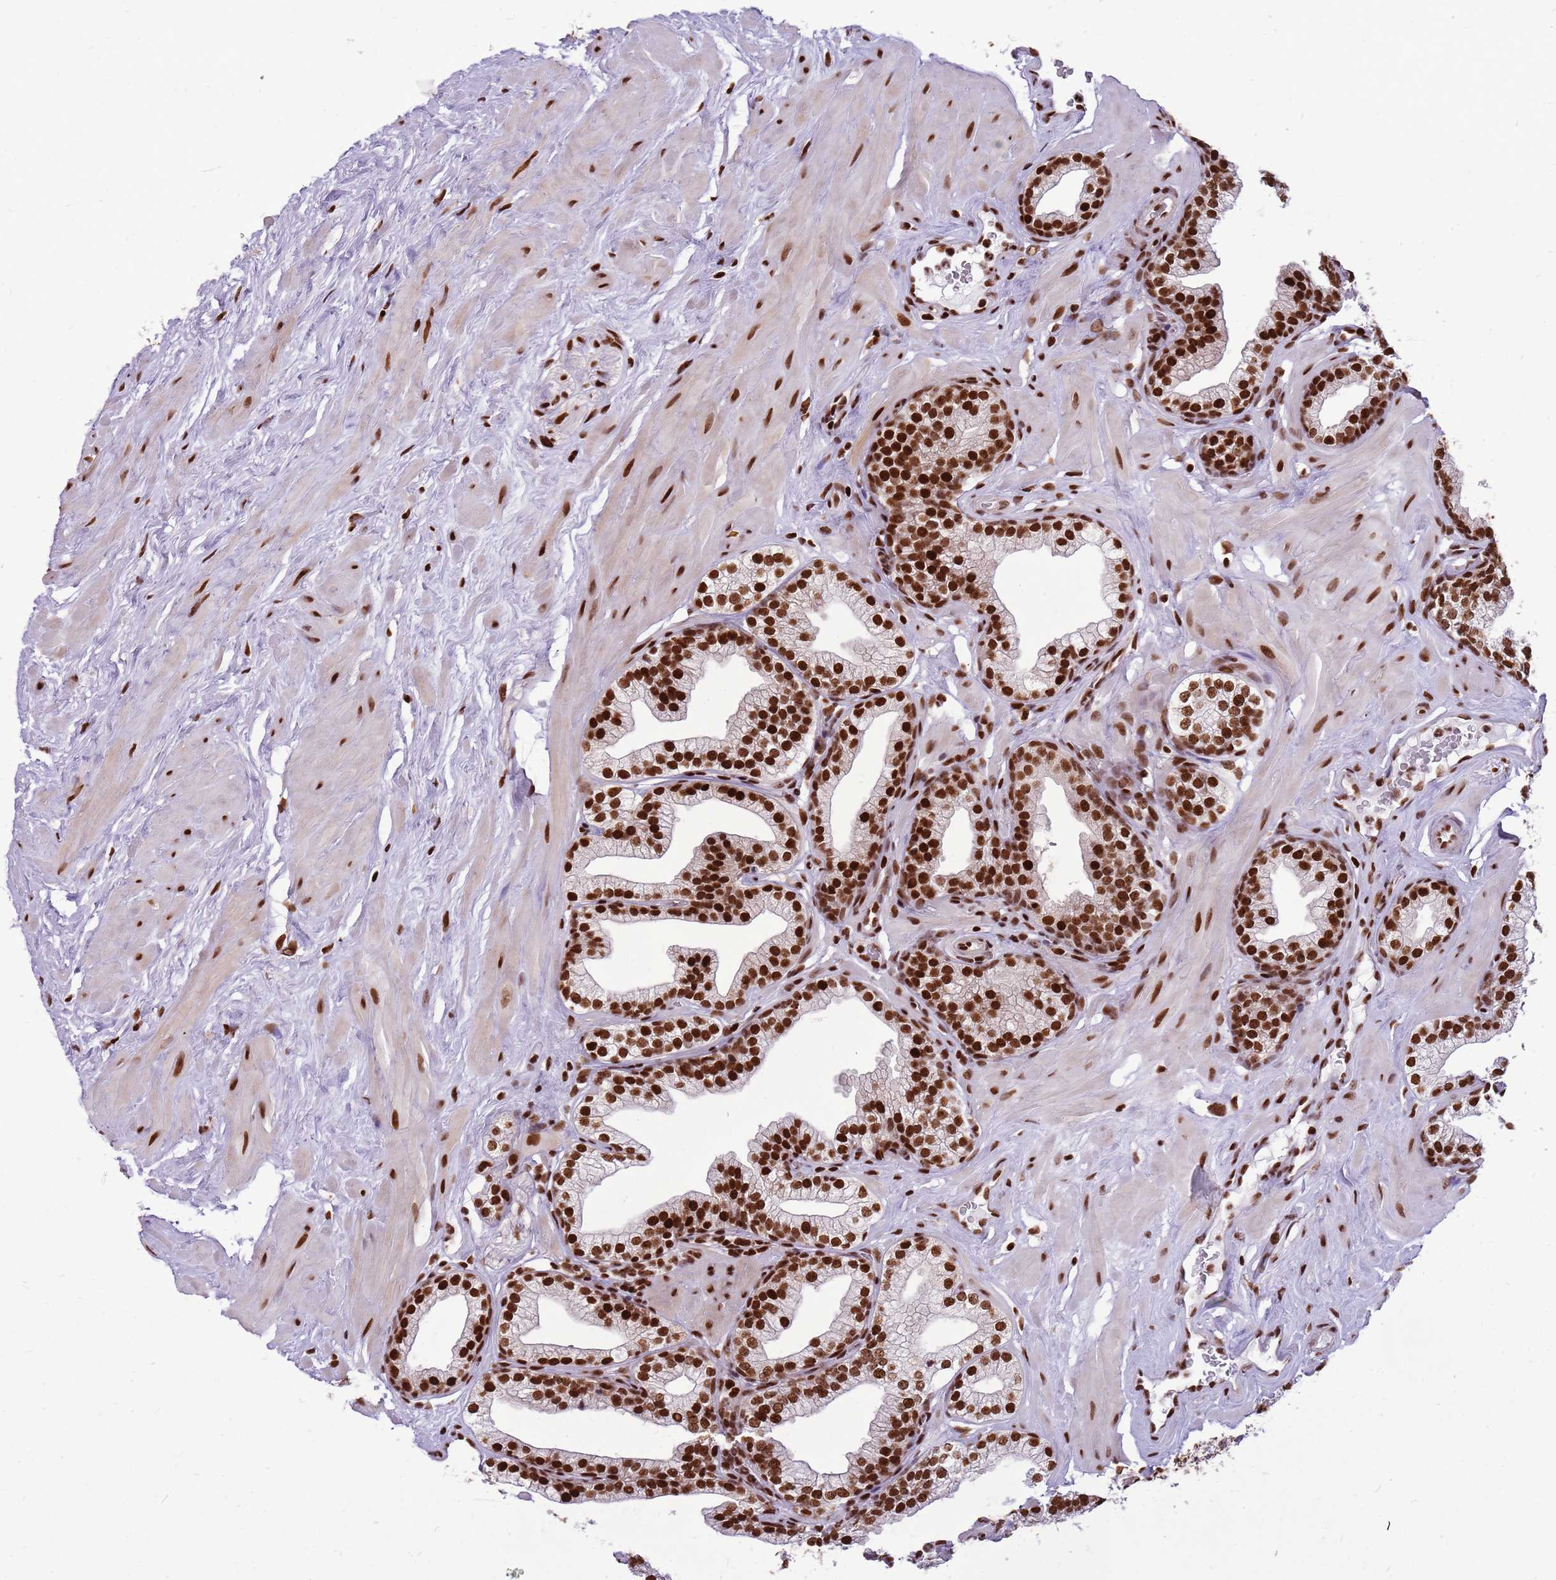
{"staining": {"intensity": "strong", "quantity": ">75%", "location": "nuclear"}, "tissue": "prostate", "cell_type": "Glandular cells", "image_type": "normal", "snomed": [{"axis": "morphology", "description": "Normal tissue, NOS"}, {"axis": "morphology", "description": "Urothelial carcinoma, Low grade"}, {"axis": "topography", "description": "Urinary bladder"}, {"axis": "topography", "description": "Prostate"}], "caption": "A high amount of strong nuclear expression is present in approximately >75% of glandular cells in benign prostate.", "gene": "WASHC4", "patient": {"sex": "male", "age": 60}}